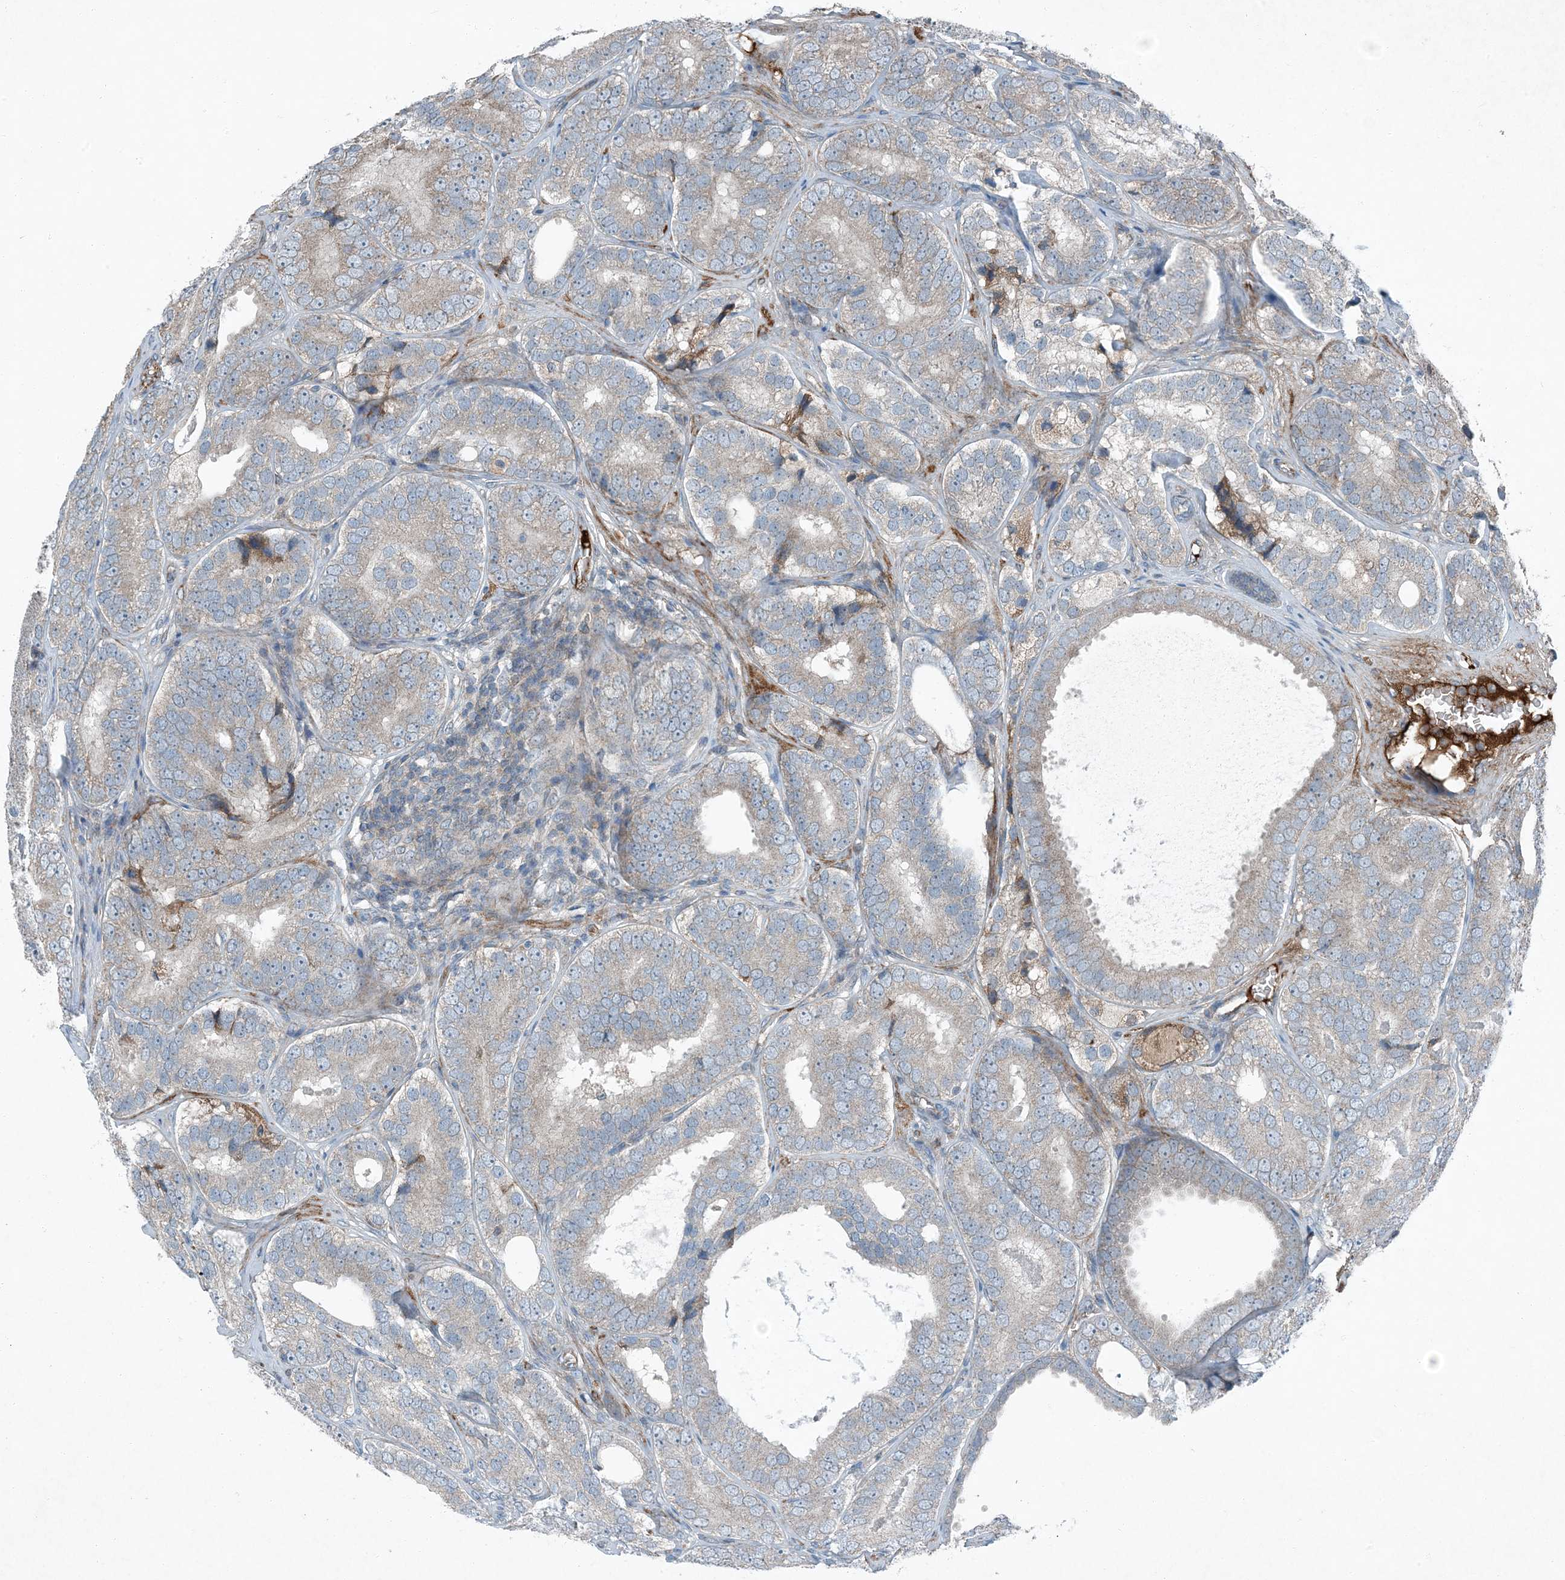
{"staining": {"intensity": "weak", "quantity": "<25%", "location": "cytoplasmic/membranous"}, "tissue": "prostate cancer", "cell_type": "Tumor cells", "image_type": "cancer", "snomed": [{"axis": "morphology", "description": "Adenocarcinoma, High grade"}, {"axis": "topography", "description": "Prostate"}], "caption": "Image shows no protein staining in tumor cells of prostate cancer (adenocarcinoma (high-grade)) tissue. Nuclei are stained in blue.", "gene": "APOM", "patient": {"sex": "male", "age": 56}}